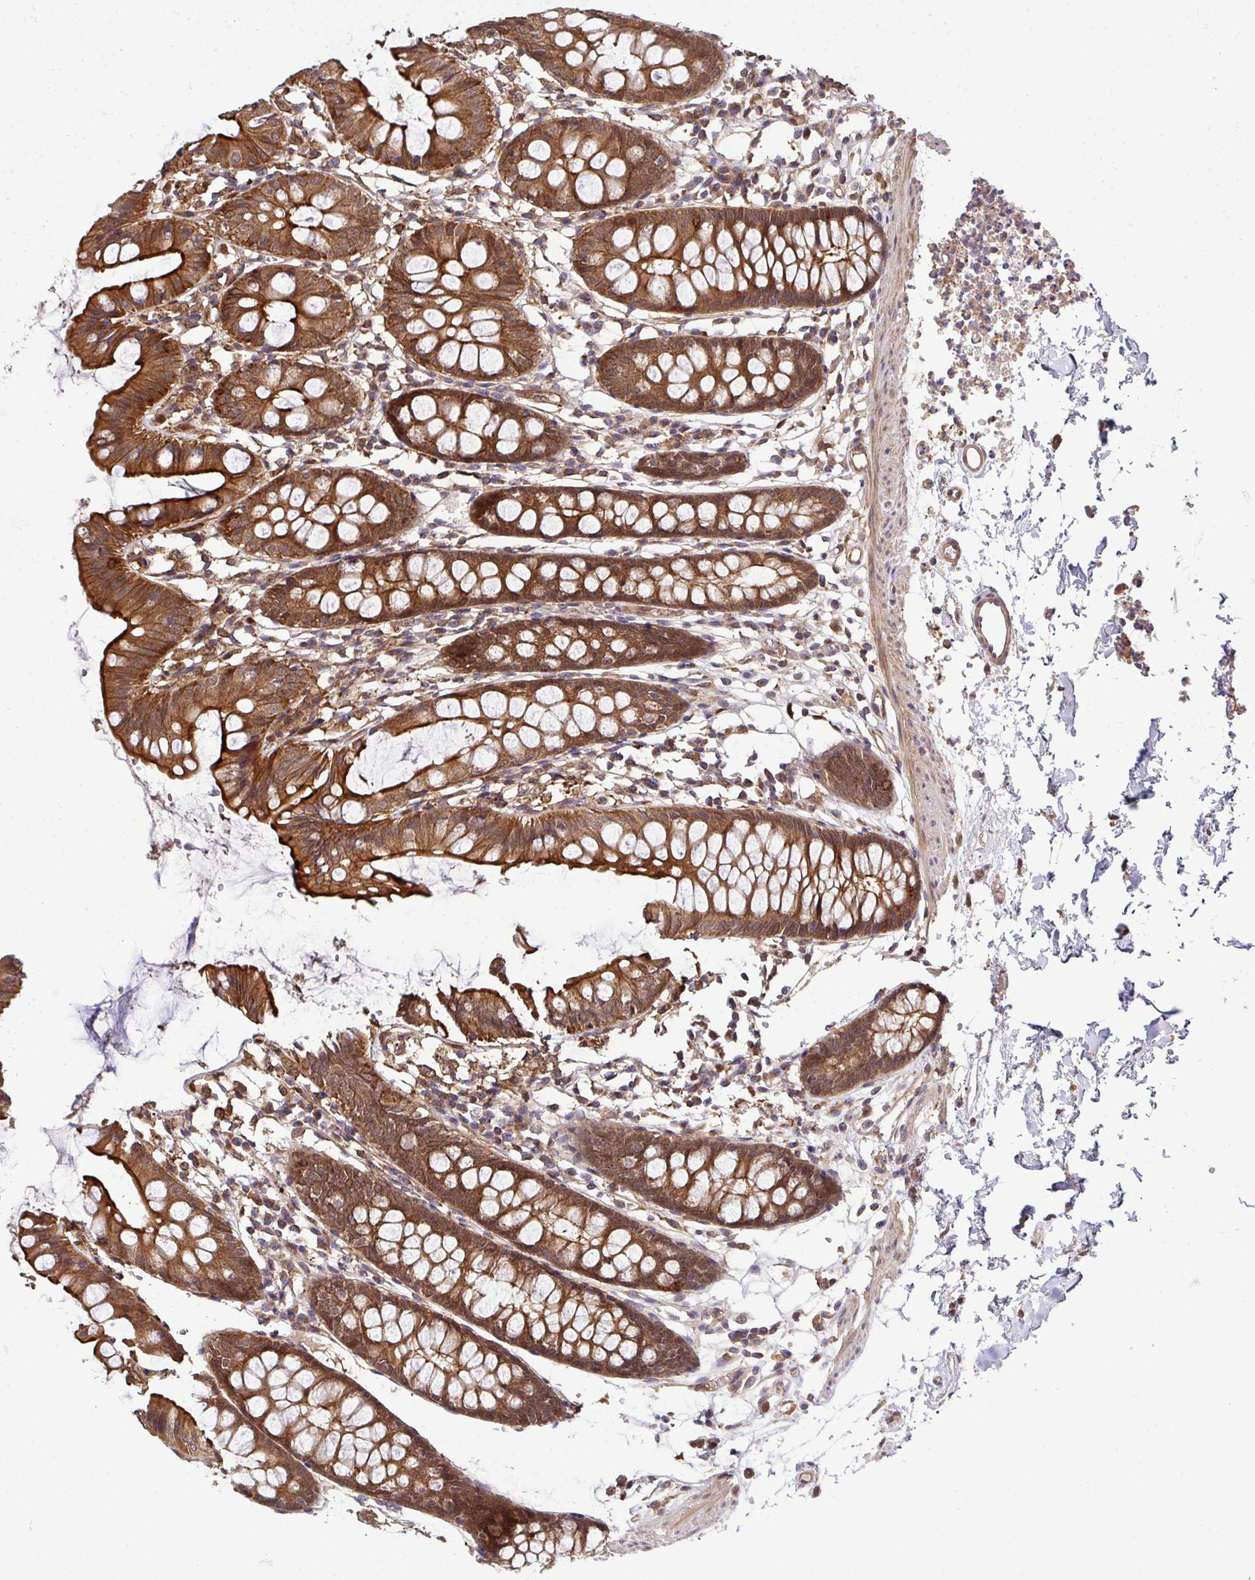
{"staining": {"intensity": "moderate", "quantity": ">75%", "location": "cytoplasmic/membranous"}, "tissue": "colon", "cell_type": "Endothelial cells", "image_type": "normal", "snomed": [{"axis": "morphology", "description": "Normal tissue, NOS"}, {"axis": "topography", "description": "Colon"}], "caption": "This photomicrograph displays immunohistochemistry (IHC) staining of benign human colon, with medium moderate cytoplasmic/membranous positivity in approximately >75% of endothelial cells.", "gene": "ARPIN", "patient": {"sex": "female", "age": 84}}